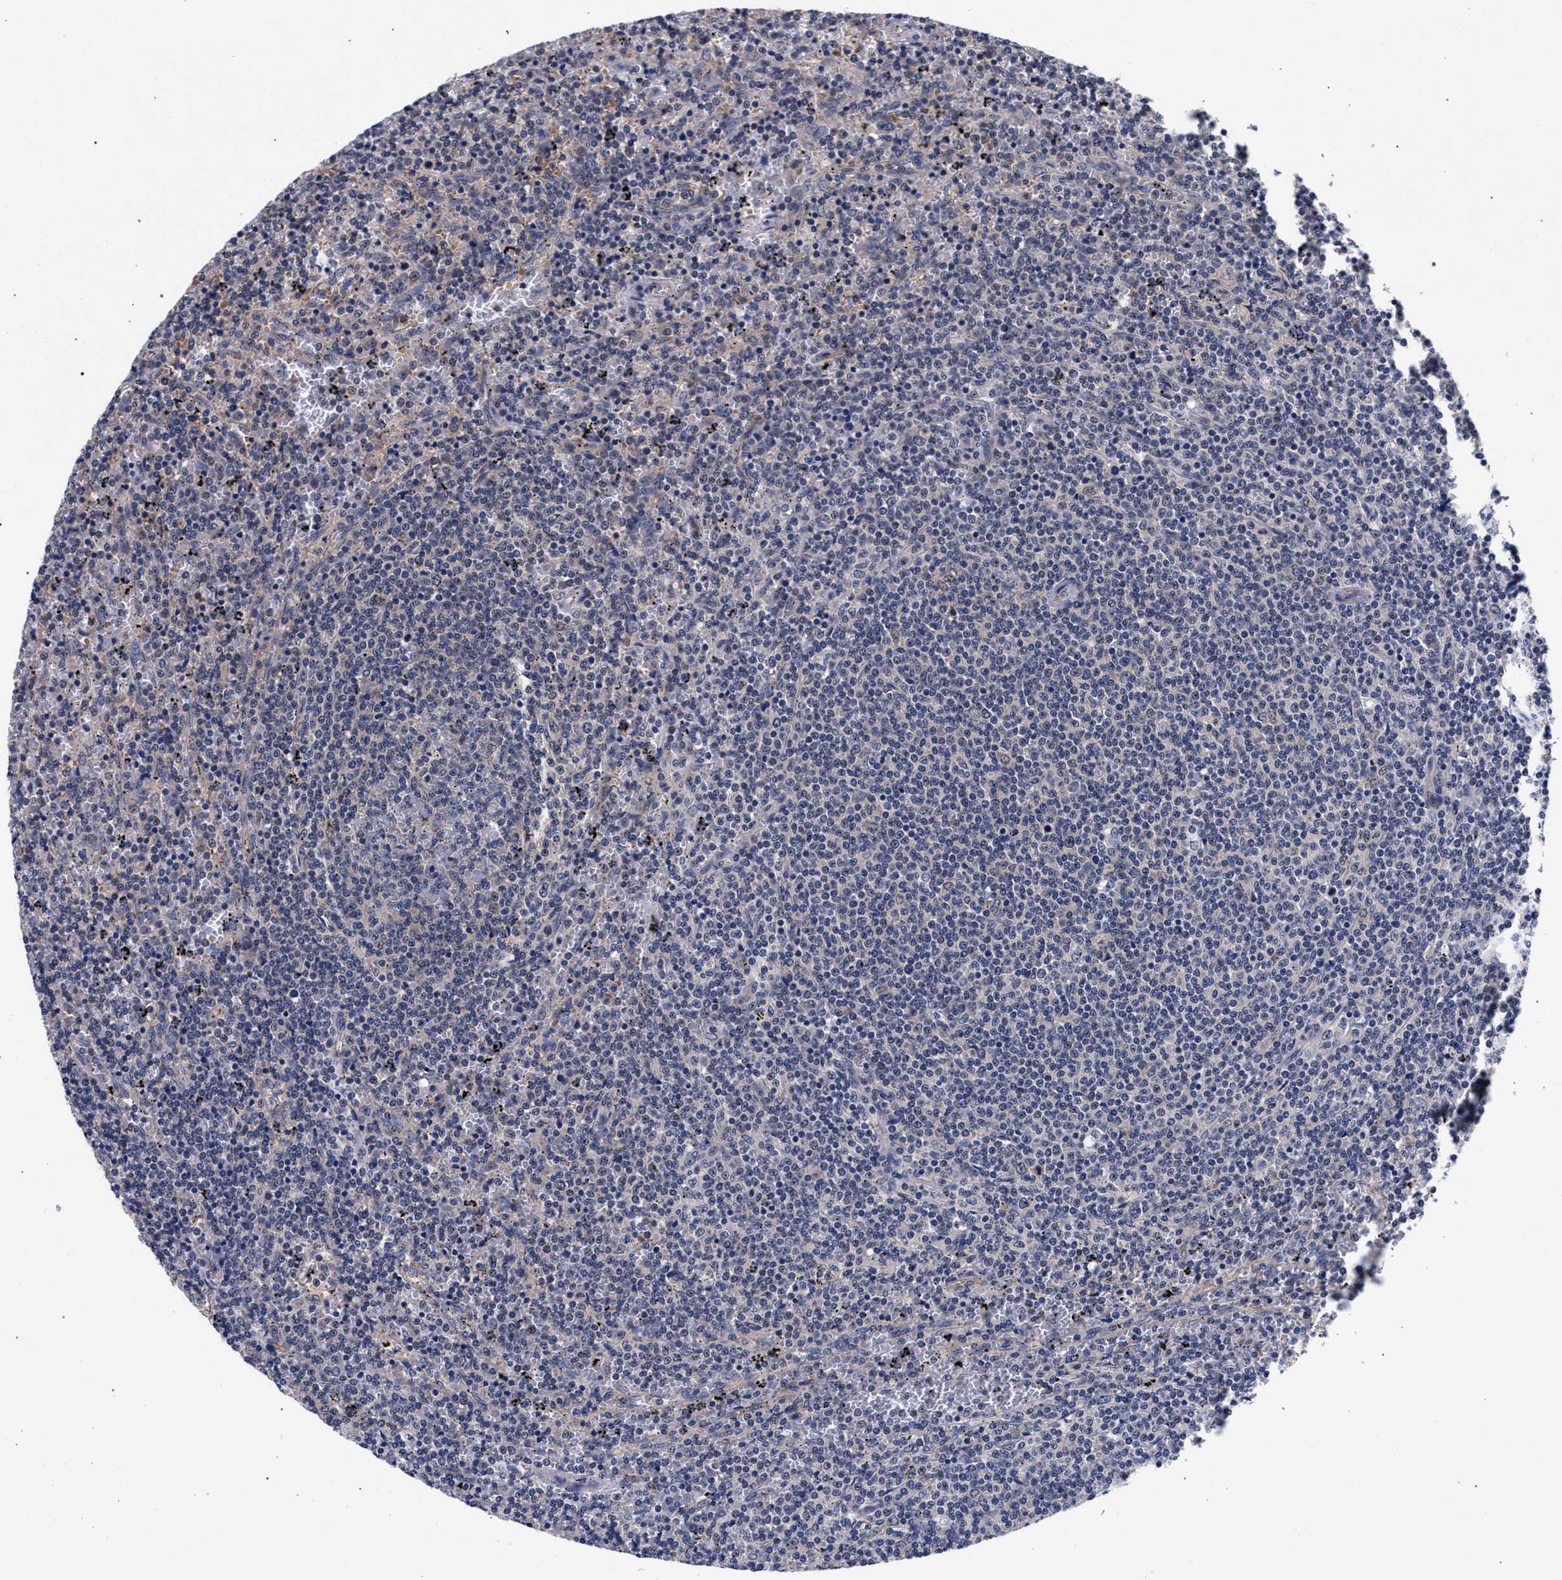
{"staining": {"intensity": "negative", "quantity": "none", "location": "none"}, "tissue": "lymphoma", "cell_type": "Tumor cells", "image_type": "cancer", "snomed": [{"axis": "morphology", "description": "Malignant lymphoma, non-Hodgkin's type, Low grade"}, {"axis": "topography", "description": "Spleen"}], "caption": "Lymphoma stained for a protein using immunohistochemistry (IHC) shows no staining tumor cells.", "gene": "RBM33", "patient": {"sex": "female", "age": 50}}